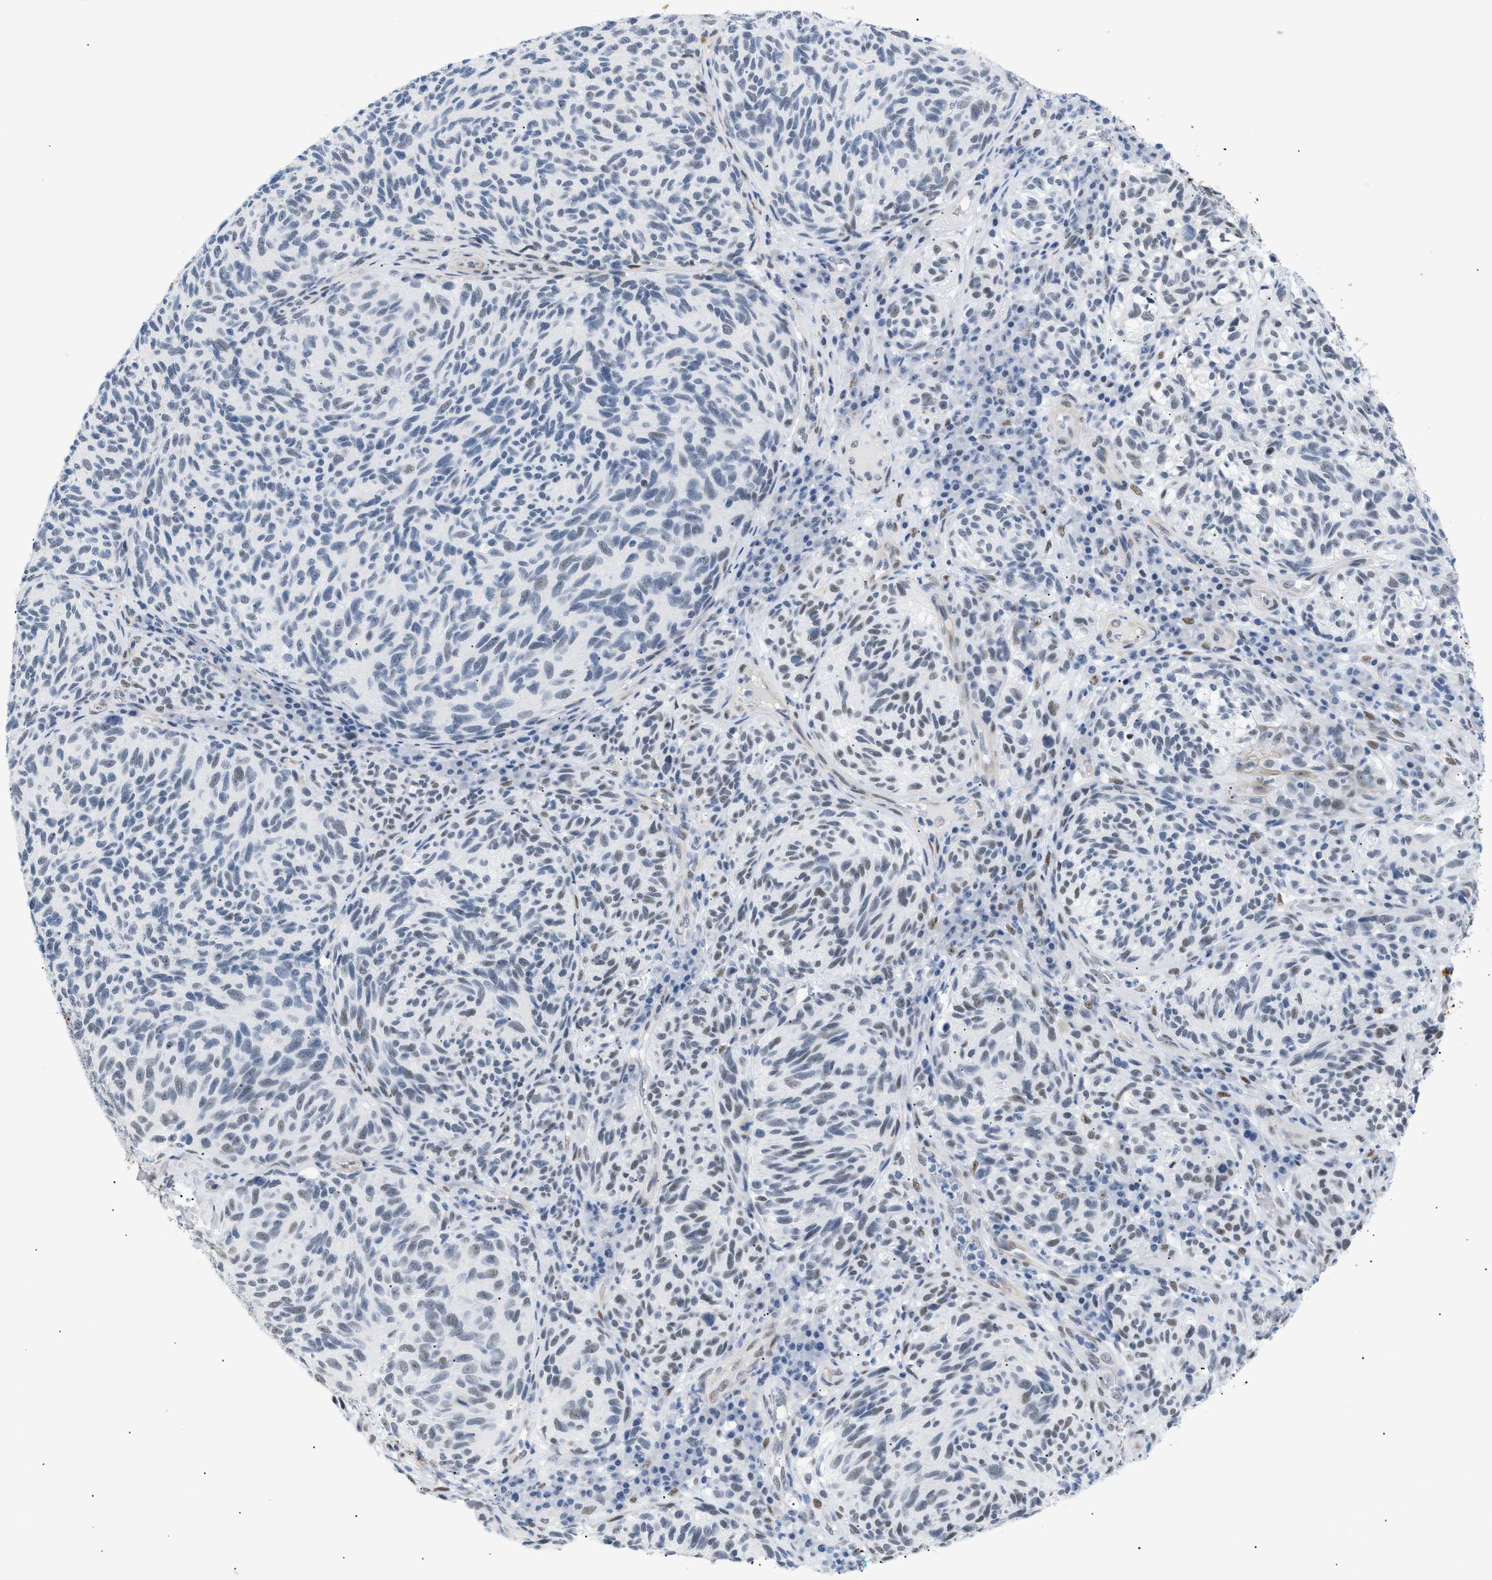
{"staining": {"intensity": "weak", "quantity": "<25%", "location": "nuclear"}, "tissue": "melanoma", "cell_type": "Tumor cells", "image_type": "cancer", "snomed": [{"axis": "morphology", "description": "Malignant melanoma, NOS"}, {"axis": "topography", "description": "Skin"}], "caption": "Malignant melanoma was stained to show a protein in brown. There is no significant expression in tumor cells. Brightfield microscopy of IHC stained with DAB (brown) and hematoxylin (blue), captured at high magnification.", "gene": "ELN", "patient": {"sex": "female", "age": 73}}